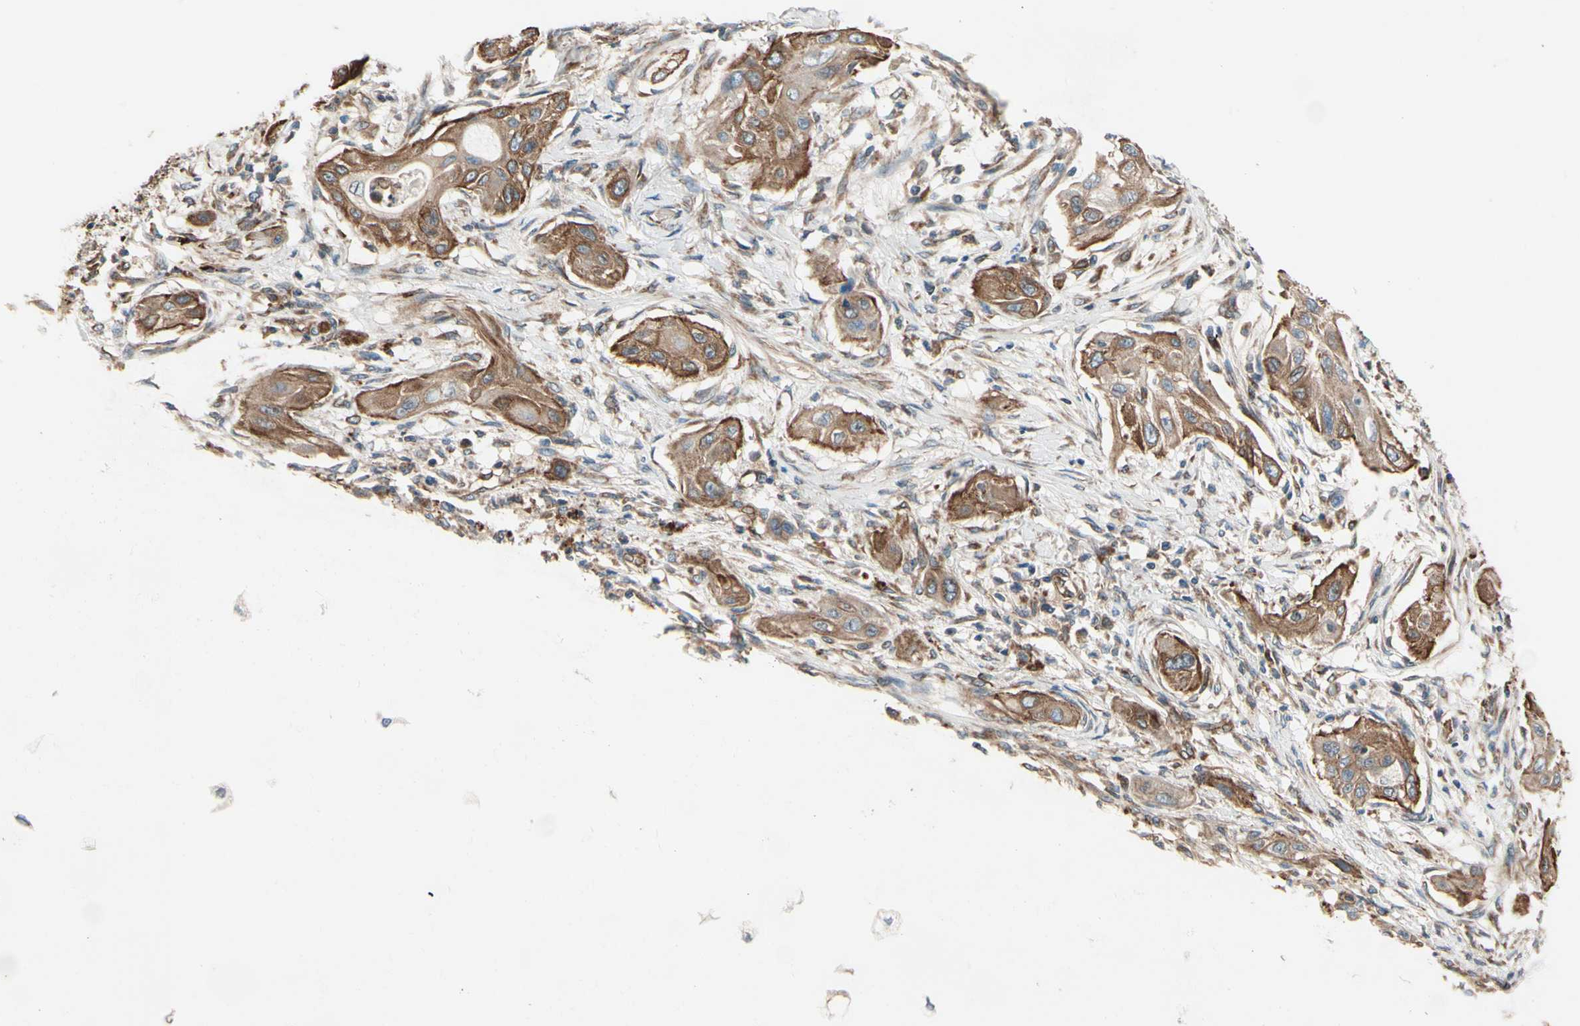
{"staining": {"intensity": "strong", "quantity": ">75%", "location": "cytoplasmic/membranous"}, "tissue": "lung cancer", "cell_type": "Tumor cells", "image_type": "cancer", "snomed": [{"axis": "morphology", "description": "Squamous cell carcinoma, NOS"}, {"axis": "topography", "description": "Lung"}], "caption": "Approximately >75% of tumor cells in lung squamous cell carcinoma exhibit strong cytoplasmic/membranous protein staining as visualized by brown immunohistochemical staining.", "gene": "PHYH", "patient": {"sex": "female", "age": 47}}